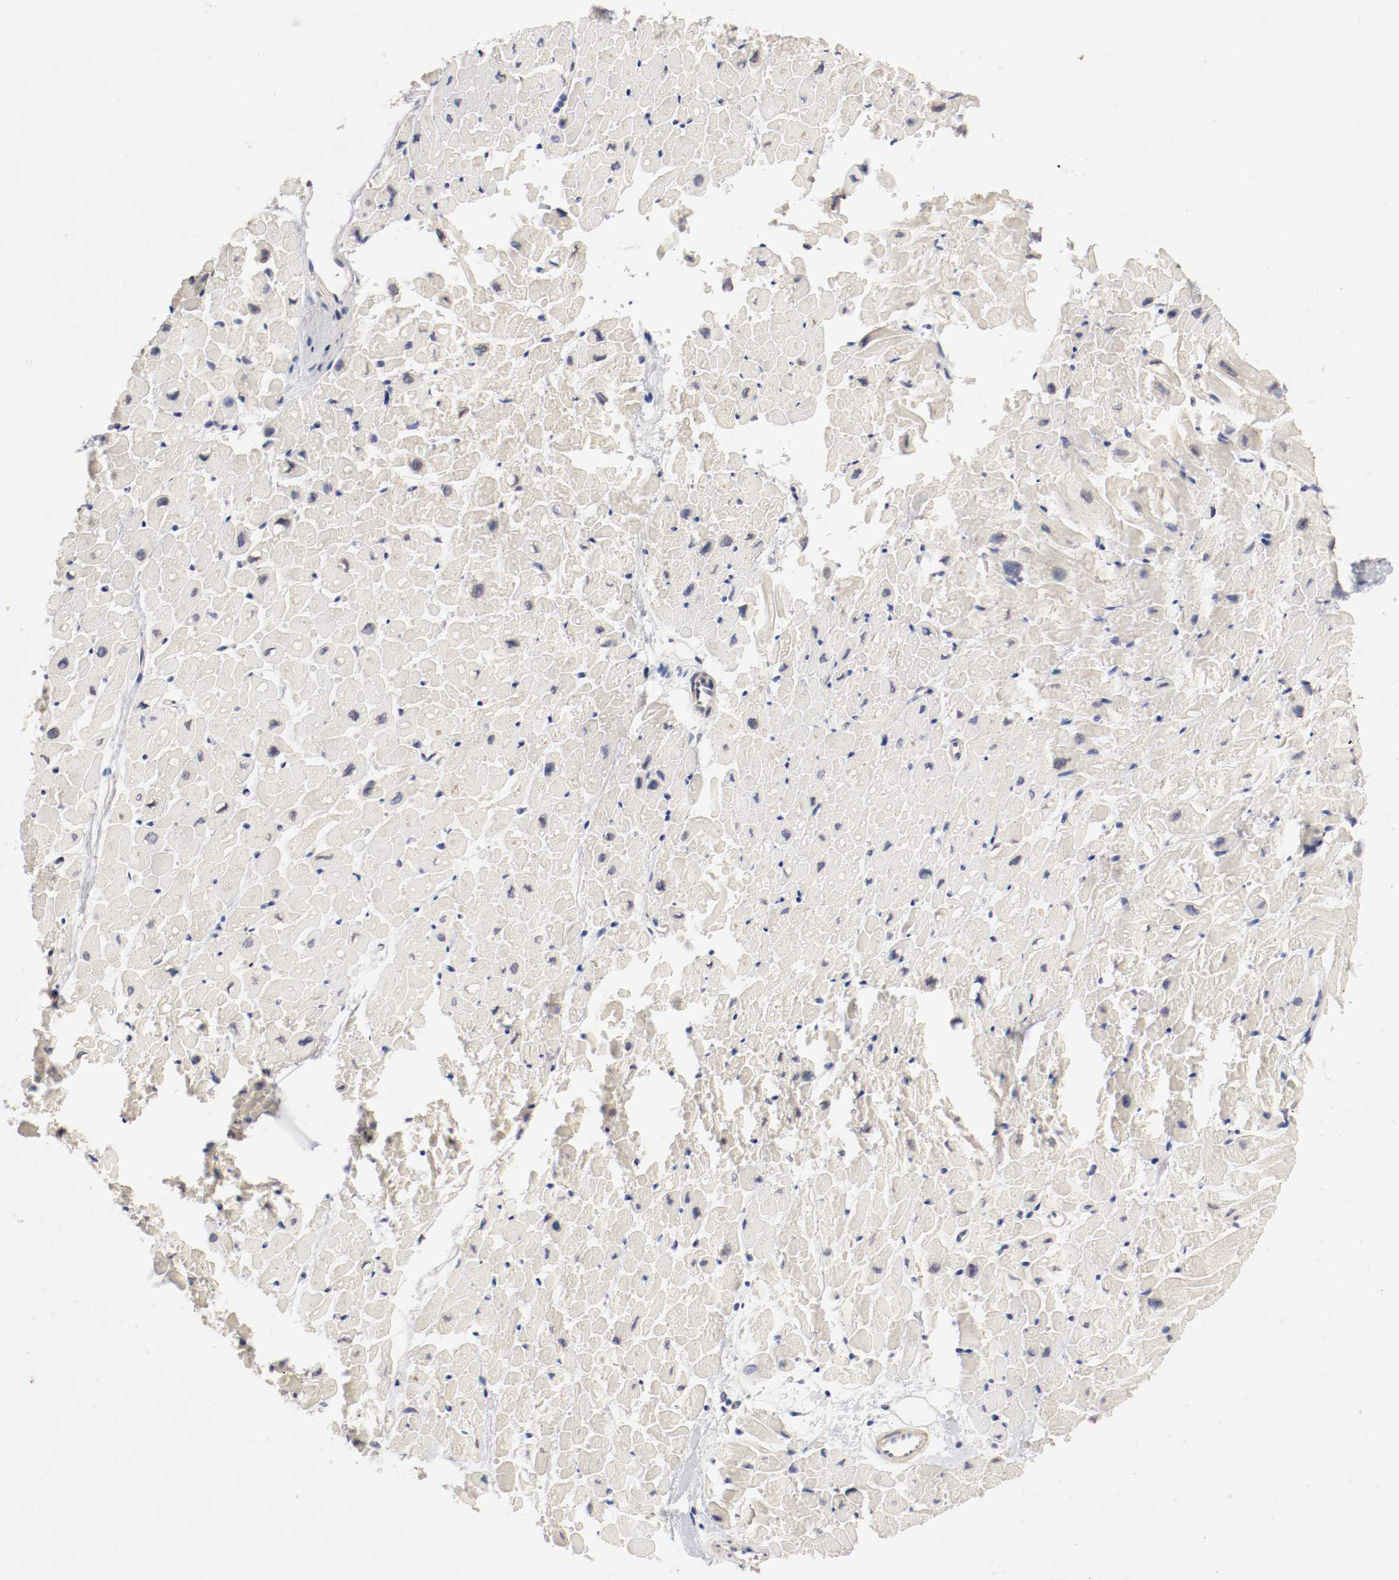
{"staining": {"intensity": "negative", "quantity": "none", "location": "none"}, "tissue": "heart muscle", "cell_type": "Cardiomyocytes", "image_type": "normal", "snomed": [{"axis": "morphology", "description": "Normal tissue, NOS"}, {"axis": "topography", "description": "Heart"}], "caption": "DAB (3,3'-diaminobenzidine) immunohistochemical staining of unremarkable human heart muscle exhibits no significant positivity in cardiomyocytes.", "gene": "CEBPE", "patient": {"sex": "male", "age": 45}}